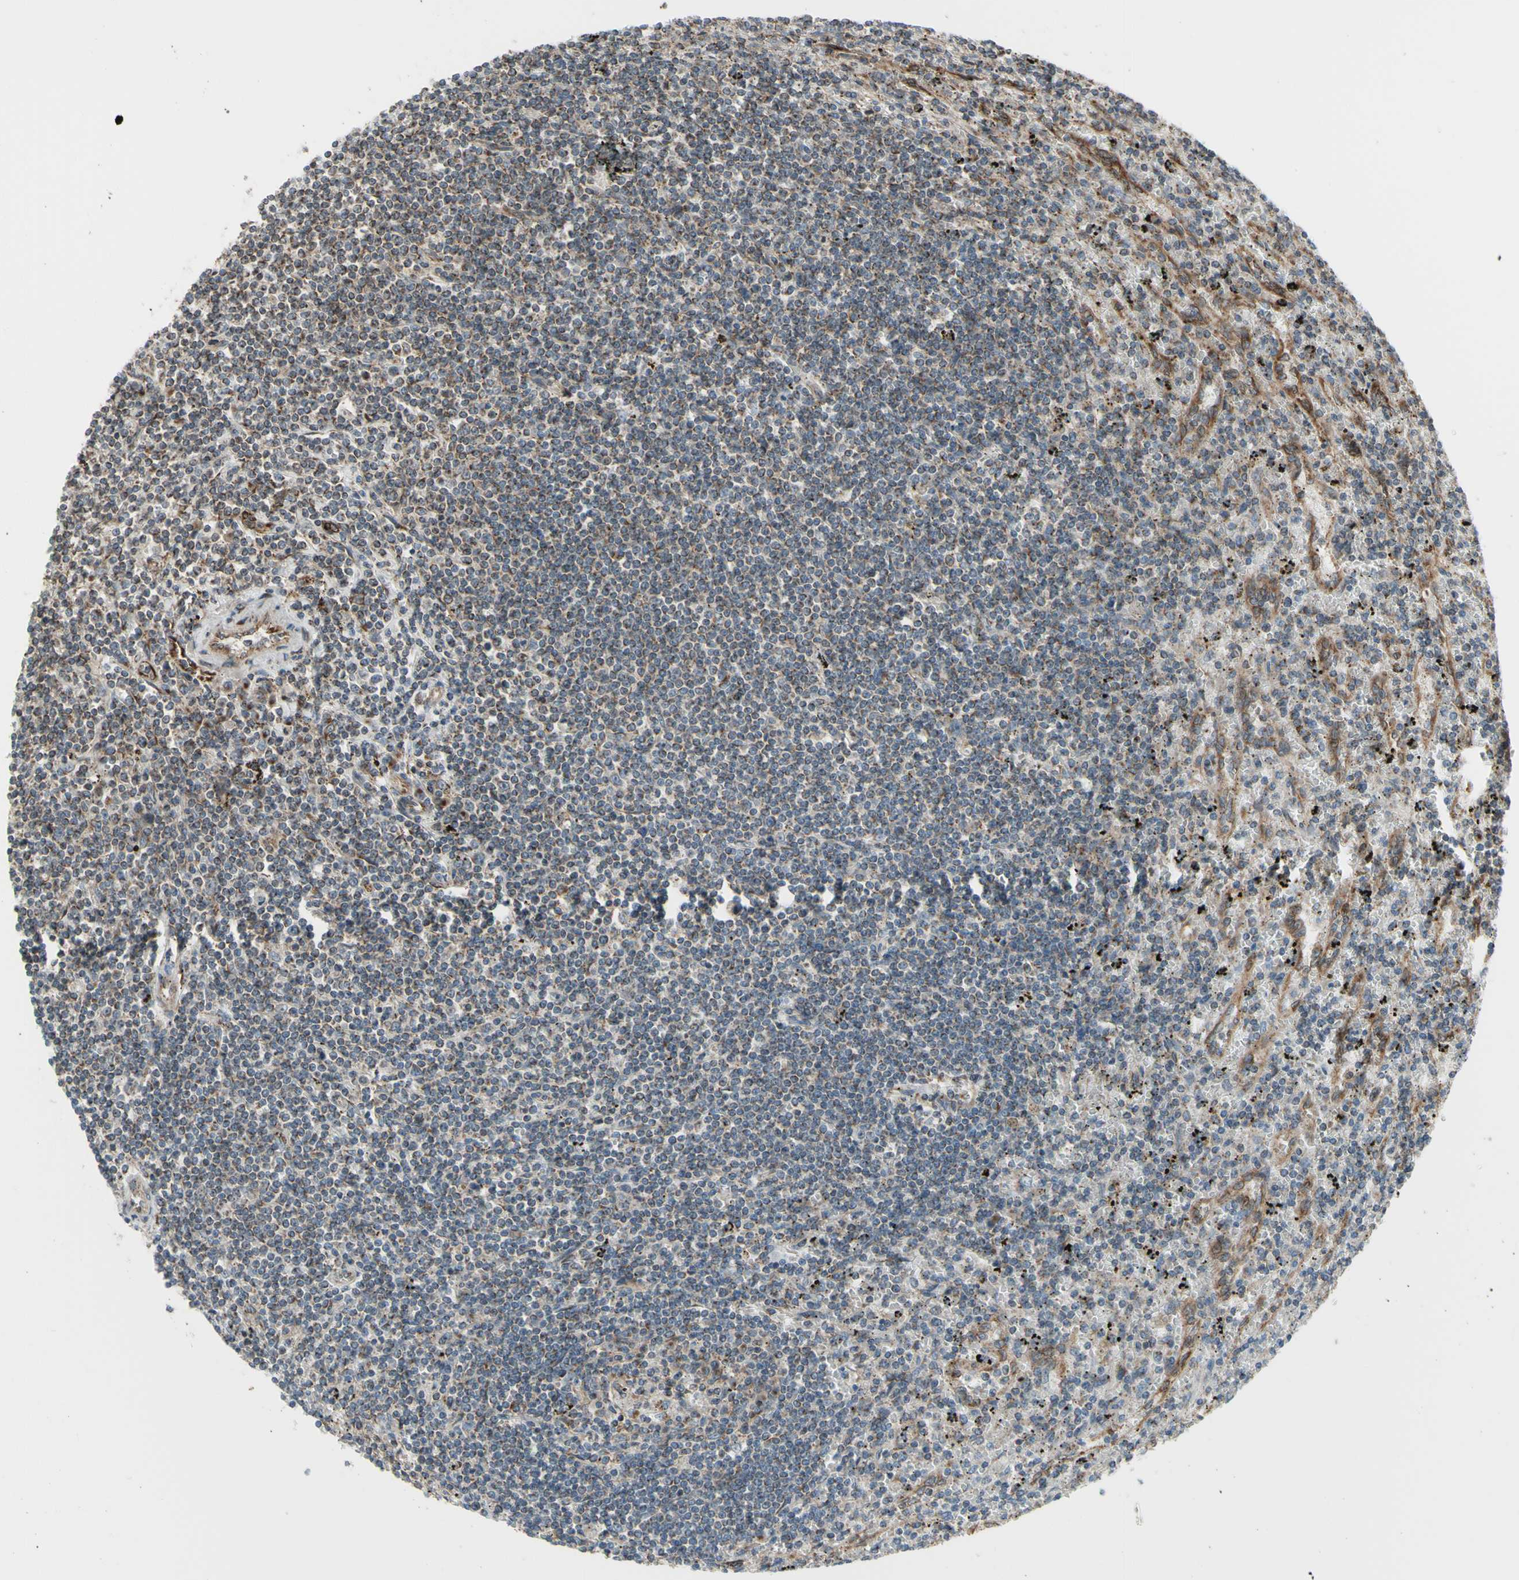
{"staining": {"intensity": "moderate", "quantity": "25%-75%", "location": "cytoplasmic/membranous"}, "tissue": "lymphoma", "cell_type": "Tumor cells", "image_type": "cancer", "snomed": [{"axis": "morphology", "description": "Malignant lymphoma, non-Hodgkin's type, Low grade"}, {"axis": "topography", "description": "Spleen"}], "caption": "Tumor cells display moderate cytoplasmic/membranous expression in about 25%-75% of cells in malignant lymphoma, non-Hodgkin's type (low-grade).", "gene": "SLC39A9", "patient": {"sex": "male", "age": 76}}